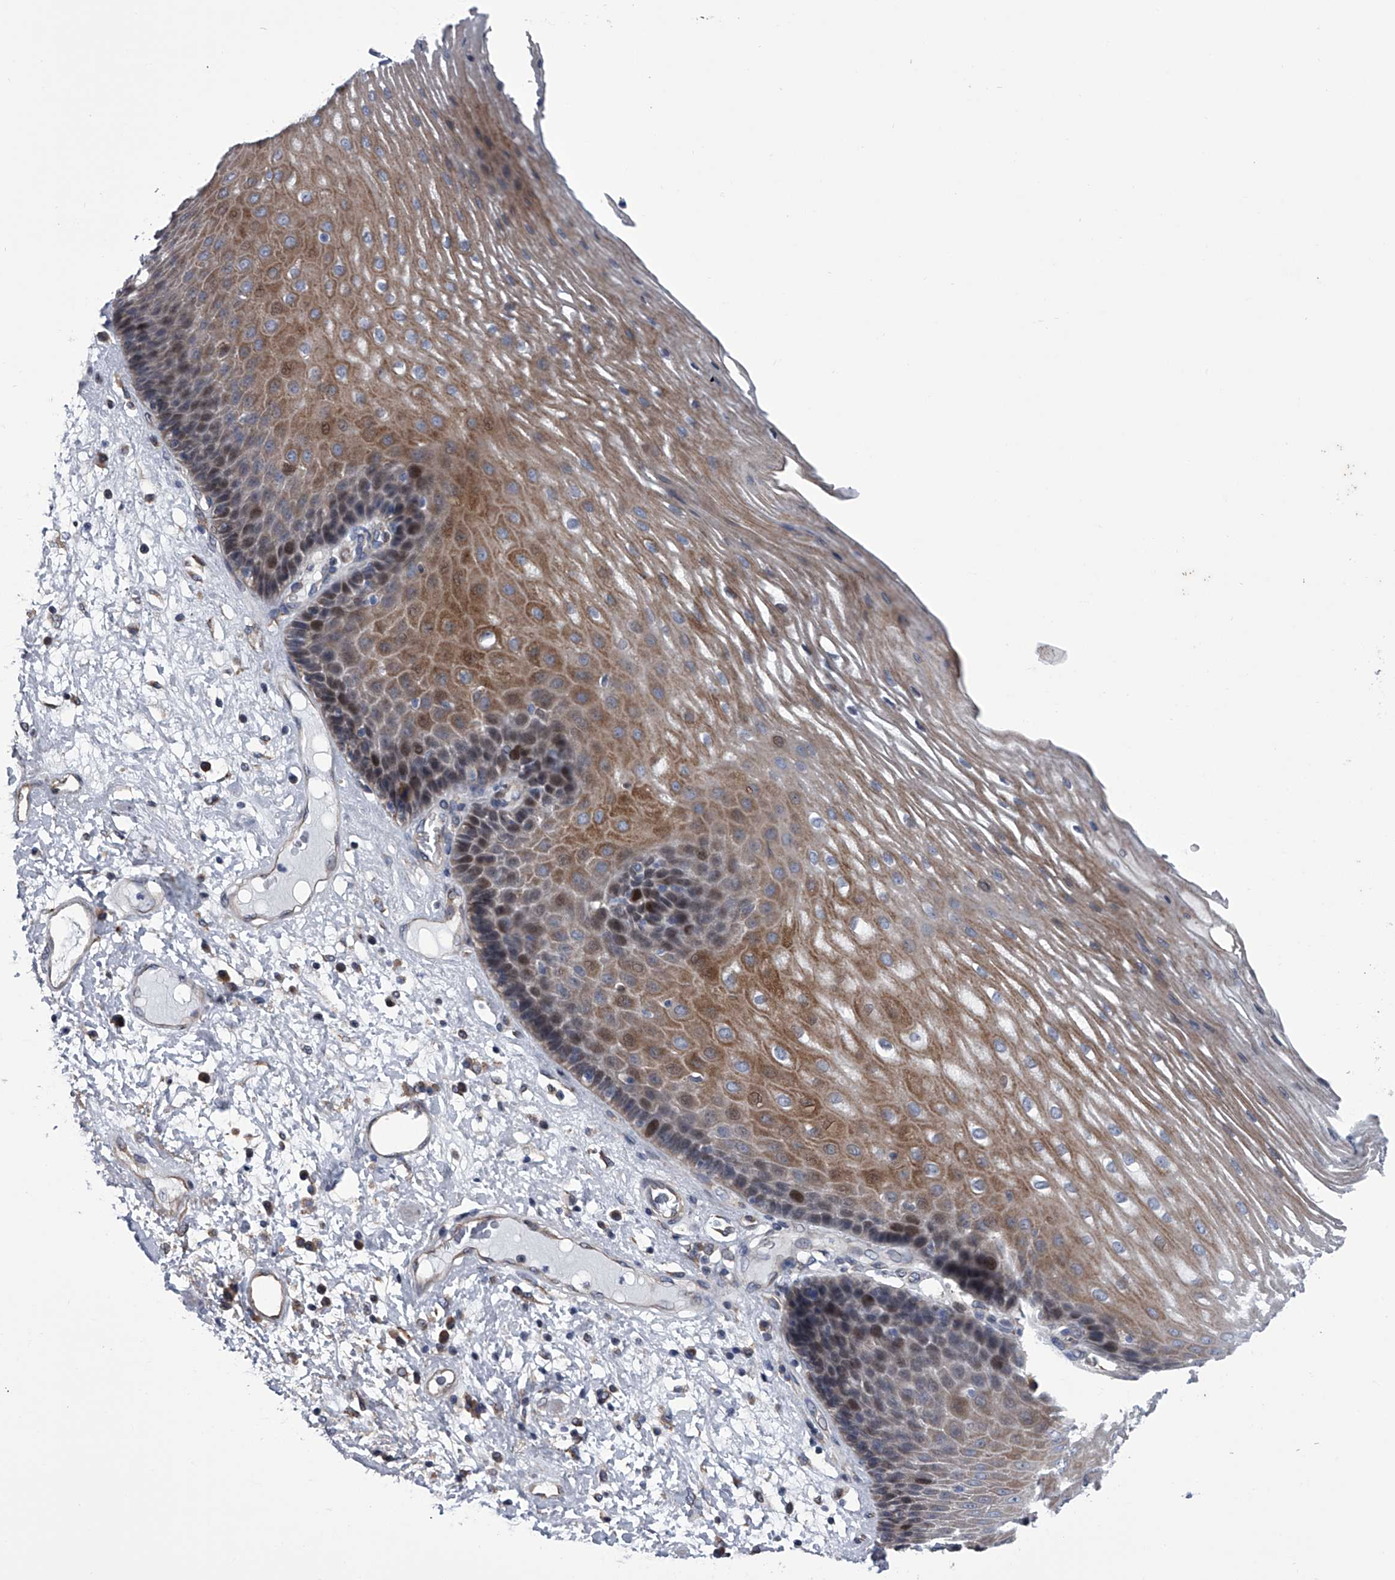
{"staining": {"intensity": "moderate", "quantity": "25%-75%", "location": "cytoplasmic/membranous,nuclear"}, "tissue": "esophagus", "cell_type": "Squamous epithelial cells", "image_type": "normal", "snomed": [{"axis": "morphology", "description": "Normal tissue, NOS"}, {"axis": "morphology", "description": "Adenocarcinoma, NOS"}, {"axis": "topography", "description": "Esophagus"}], "caption": "Squamous epithelial cells show moderate cytoplasmic/membranous,nuclear positivity in about 25%-75% of cells in benign esophagus.", "gene": "ABCG1", "patient": {"sex": "male", "age": 62}}